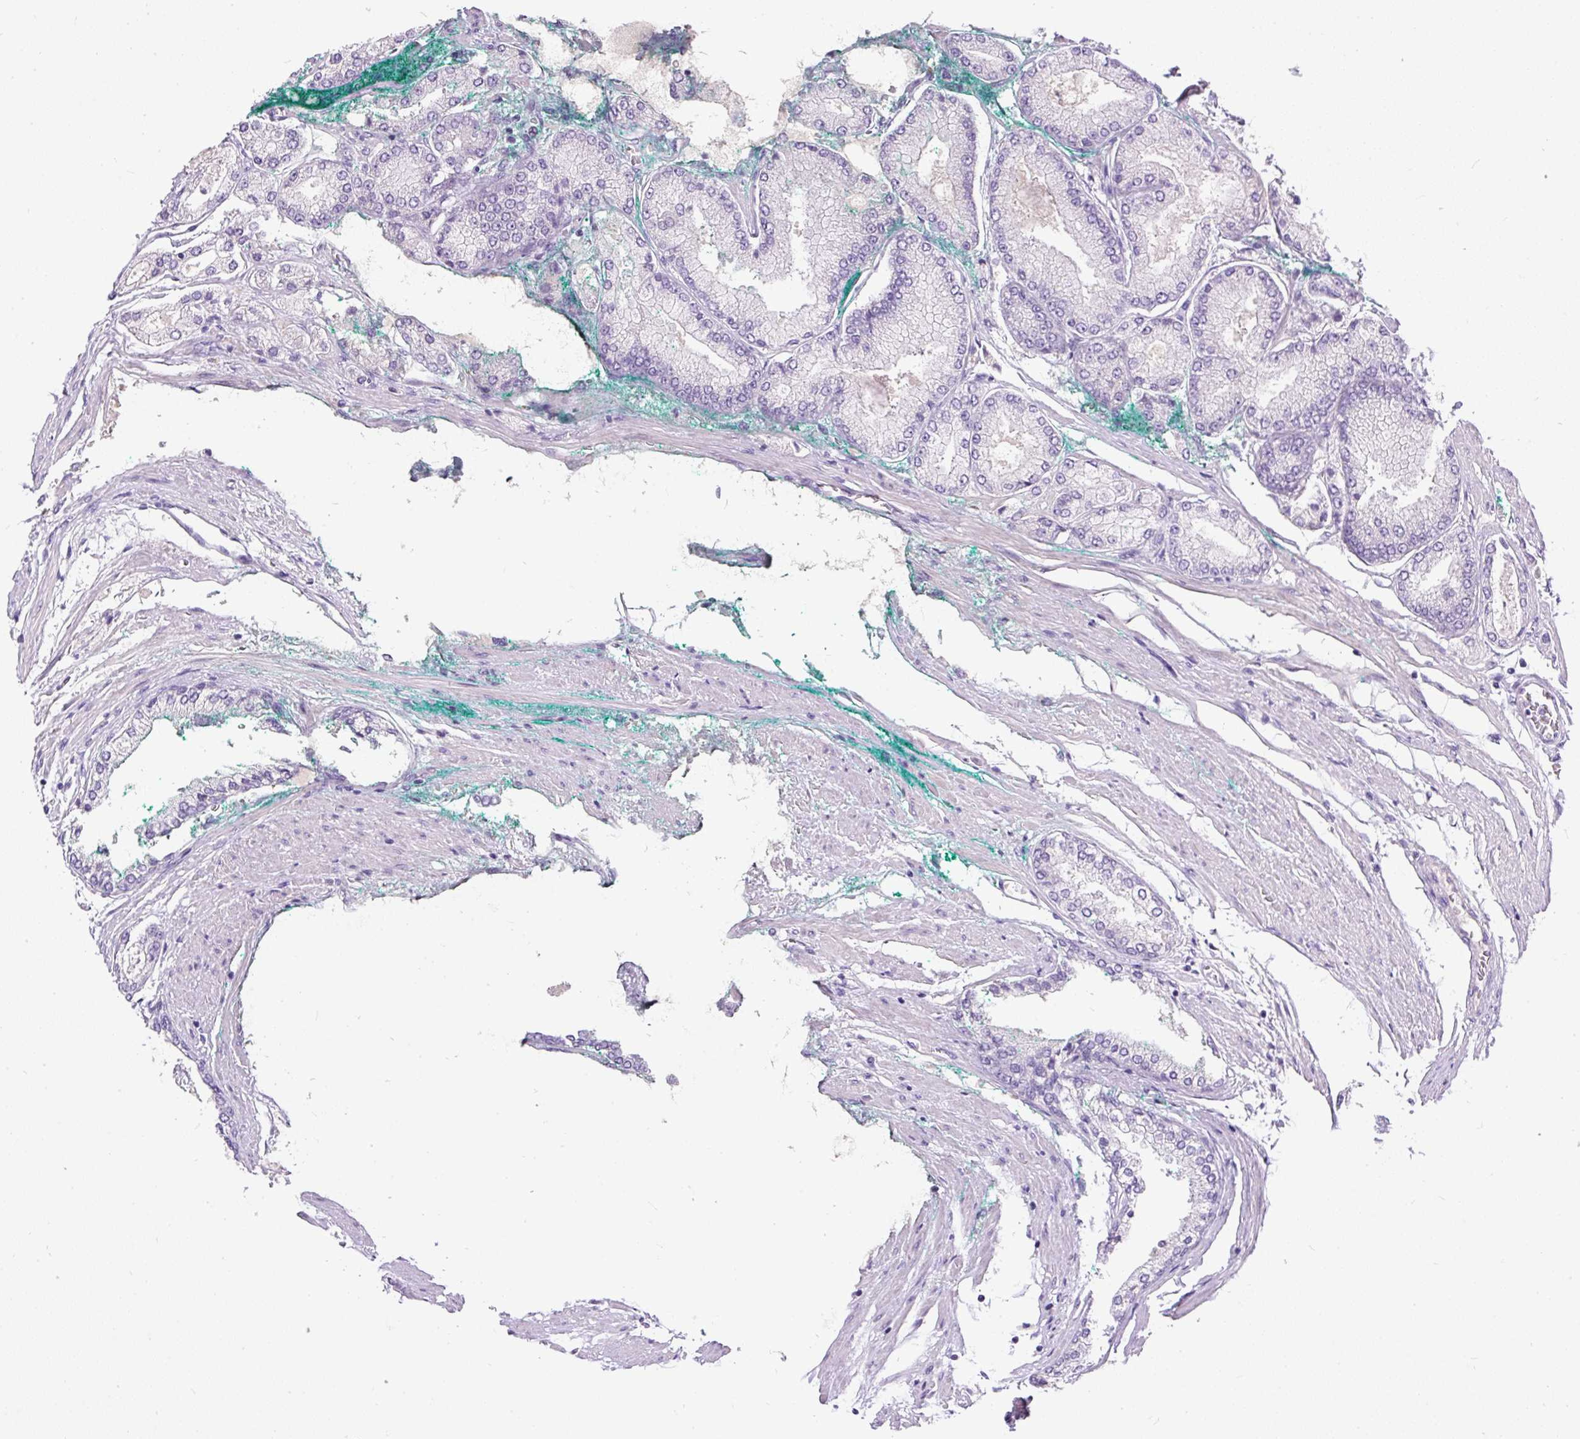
{"staining": {"intensity": "negative", "quantity": "none", "location": "none"}, "tissue": "prostate cancer", "cell_type": "Tumor cells", "image_type": "cancer", "snomed": [{"axis": "morphology", "description": "Adenocarcinoma, Low grade"}, {"axis": "topography", "description": "Prostate"}], "caption": "High magnification brightfield microscopy of low-grade adenocarcinoma (prostate) stained with DAB (3,3'-diaminobenzidine) (brown) and counterstained with hematoxylin (blue): tumor cells show no significant expression.", "gene": "KRTAP20-3", "patient": {"sex": "male", "age": 74}}